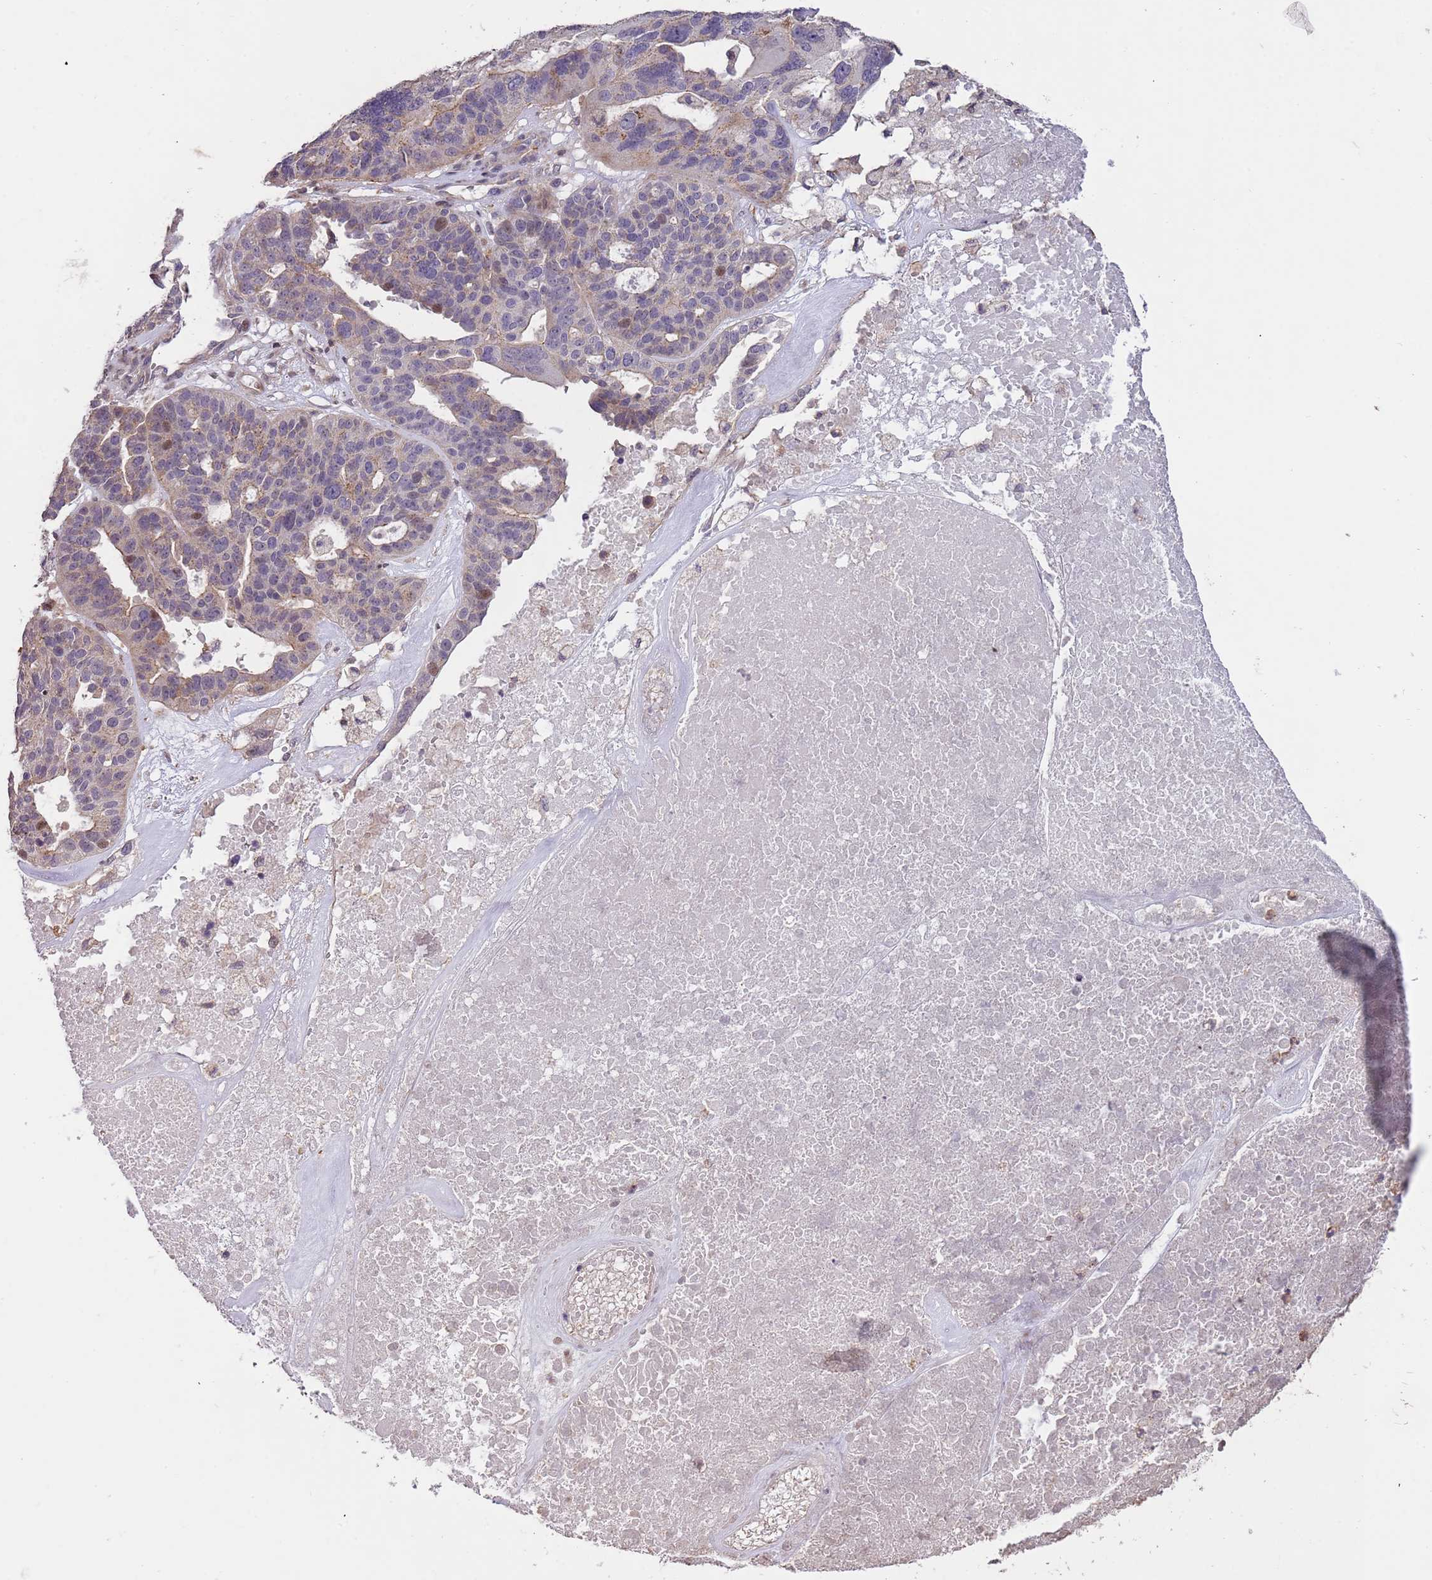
{"staining": {"intensity": "weak", "quantity": "<25%", "location": "cytoplasmic/membranous"}, "tissue": "ovarian cancer", "cell_type": "Tumor cells", "image_type": "cancer", "snomed": [{"axis": "morphology", "description": "Cystadenocarcinoma, serous, NOS"}, {"axis": "topography", "description": "Ovary"}], "caption": "The micrograph exhibits no significant positivity in tumor cells of serous cystadenocarcinoma (ovarian).", "gene": "SLC16A4", "patient": {"sex": "female", "age": 59}}